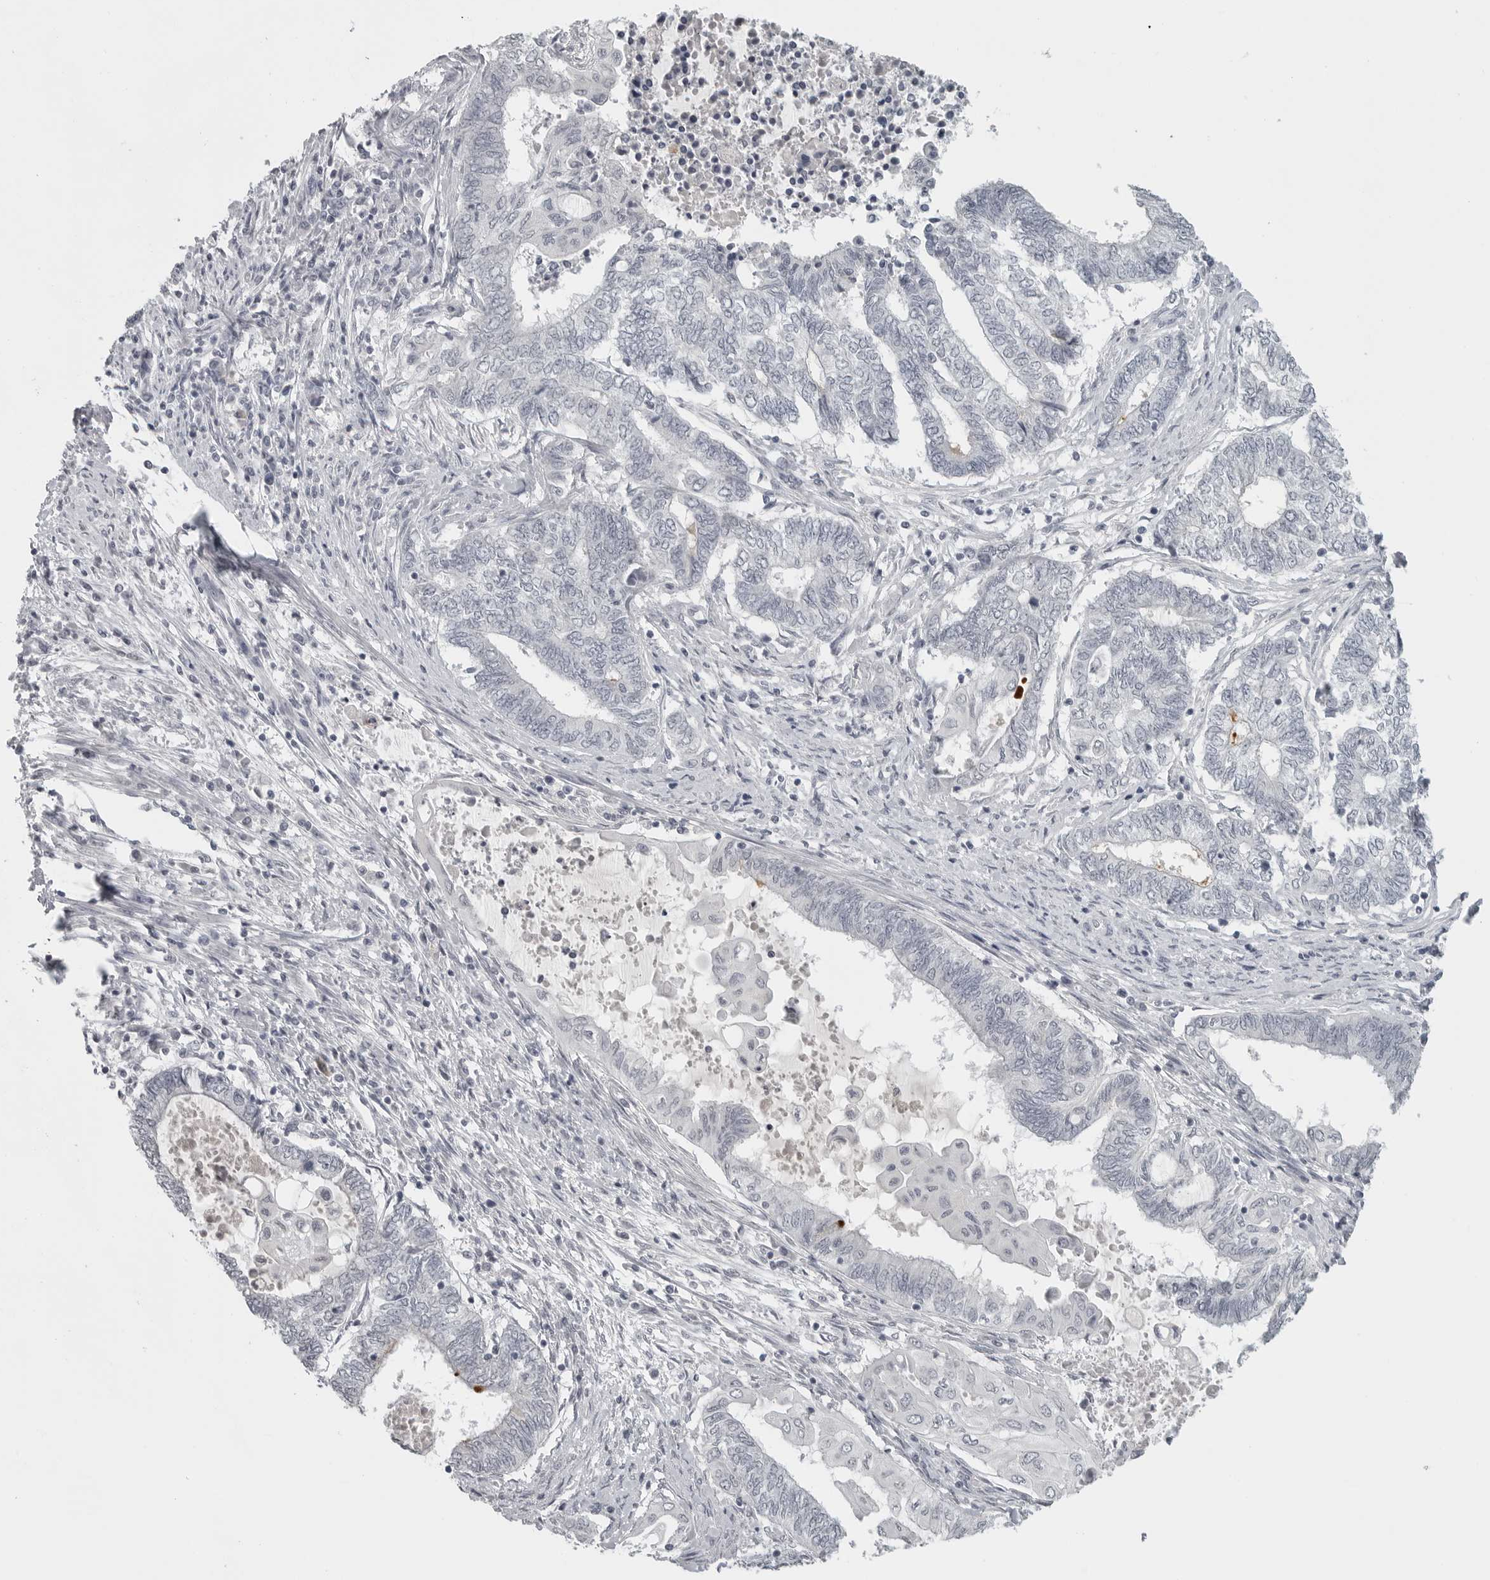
{"staining": {"intensity": "weak", "quantity": "<25%", "location": "cytoplasmic/membranous"}, "tissue": "endometrial cancer", "cell_type": "Tumor cells", "image_type": "cancer", "snomed": [{"axis": "morphology", "description": "Adenocarcinoma, NOS"}, {"axis": "topography", "description": "Uterus"}, {"axis": "topography", "description": "Endometrium"}], "caption": "The immunohistochemistry (IHC) image has no significant staining in tumor cells of endometrial cancer (adenocarcinoma) tissue.", "gene": "BPIFA1", "patient": {"sex": "female", "age": 70}}